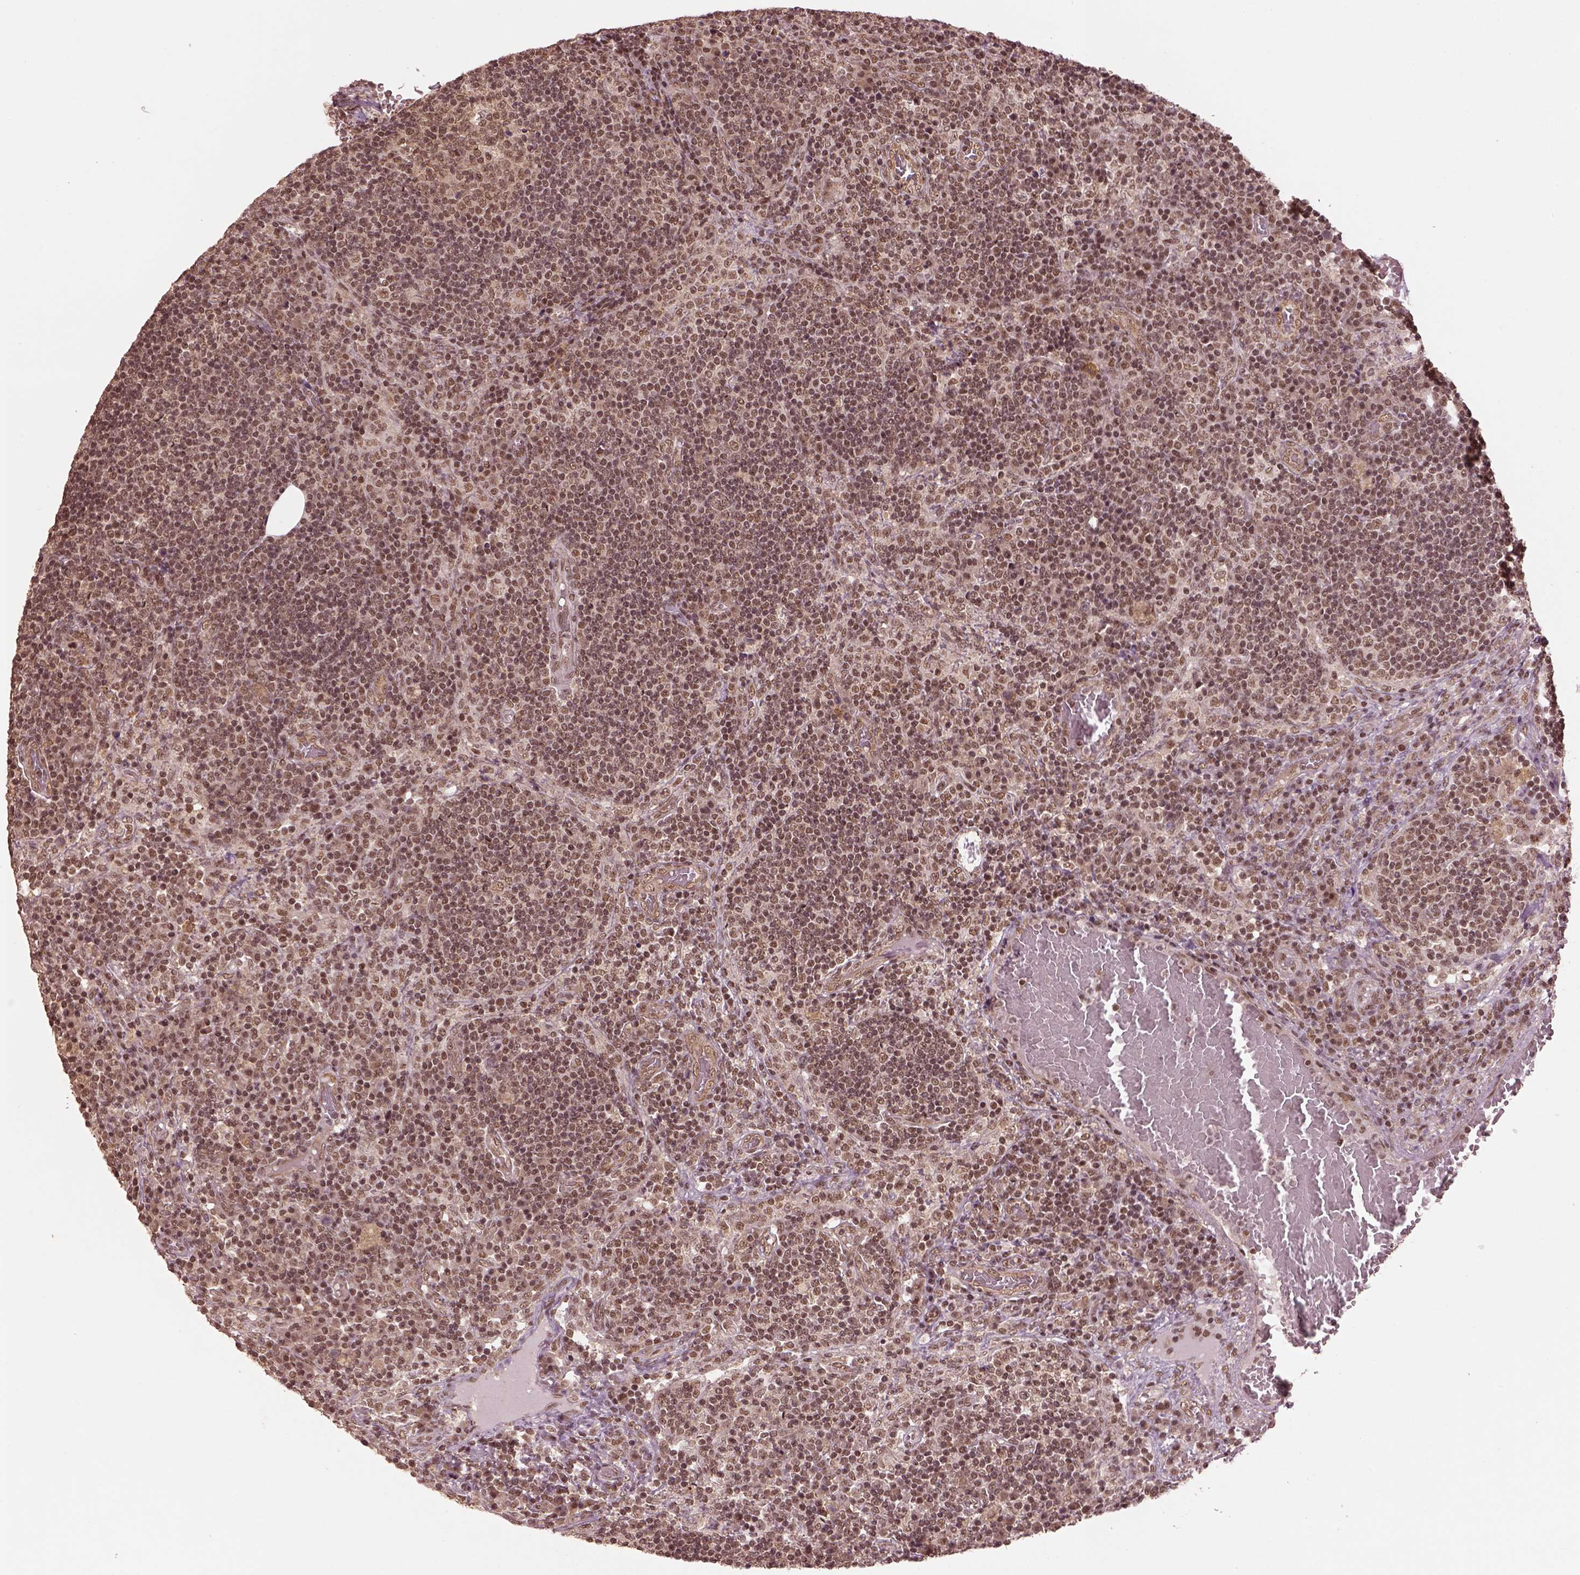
{"staining": {"intensity": "moderate", "quantity": ">75%", "location": "nuclear"}, "tissue": "lymph node", "cell_type": "Germinal center cells", "image_type": "normal", "snomed": [{"axis": "morphology", "description": "Normal tissue, NOS"}, {"axis": "topography", "description": "Lymph node"}], "caption": "A photomicrograph of lymph node stained for a protein exhibits moderate nuclear brown staining in germinal center cells.", "gene": "BRD9", "patient": {"sex": "male", "age": 63}}